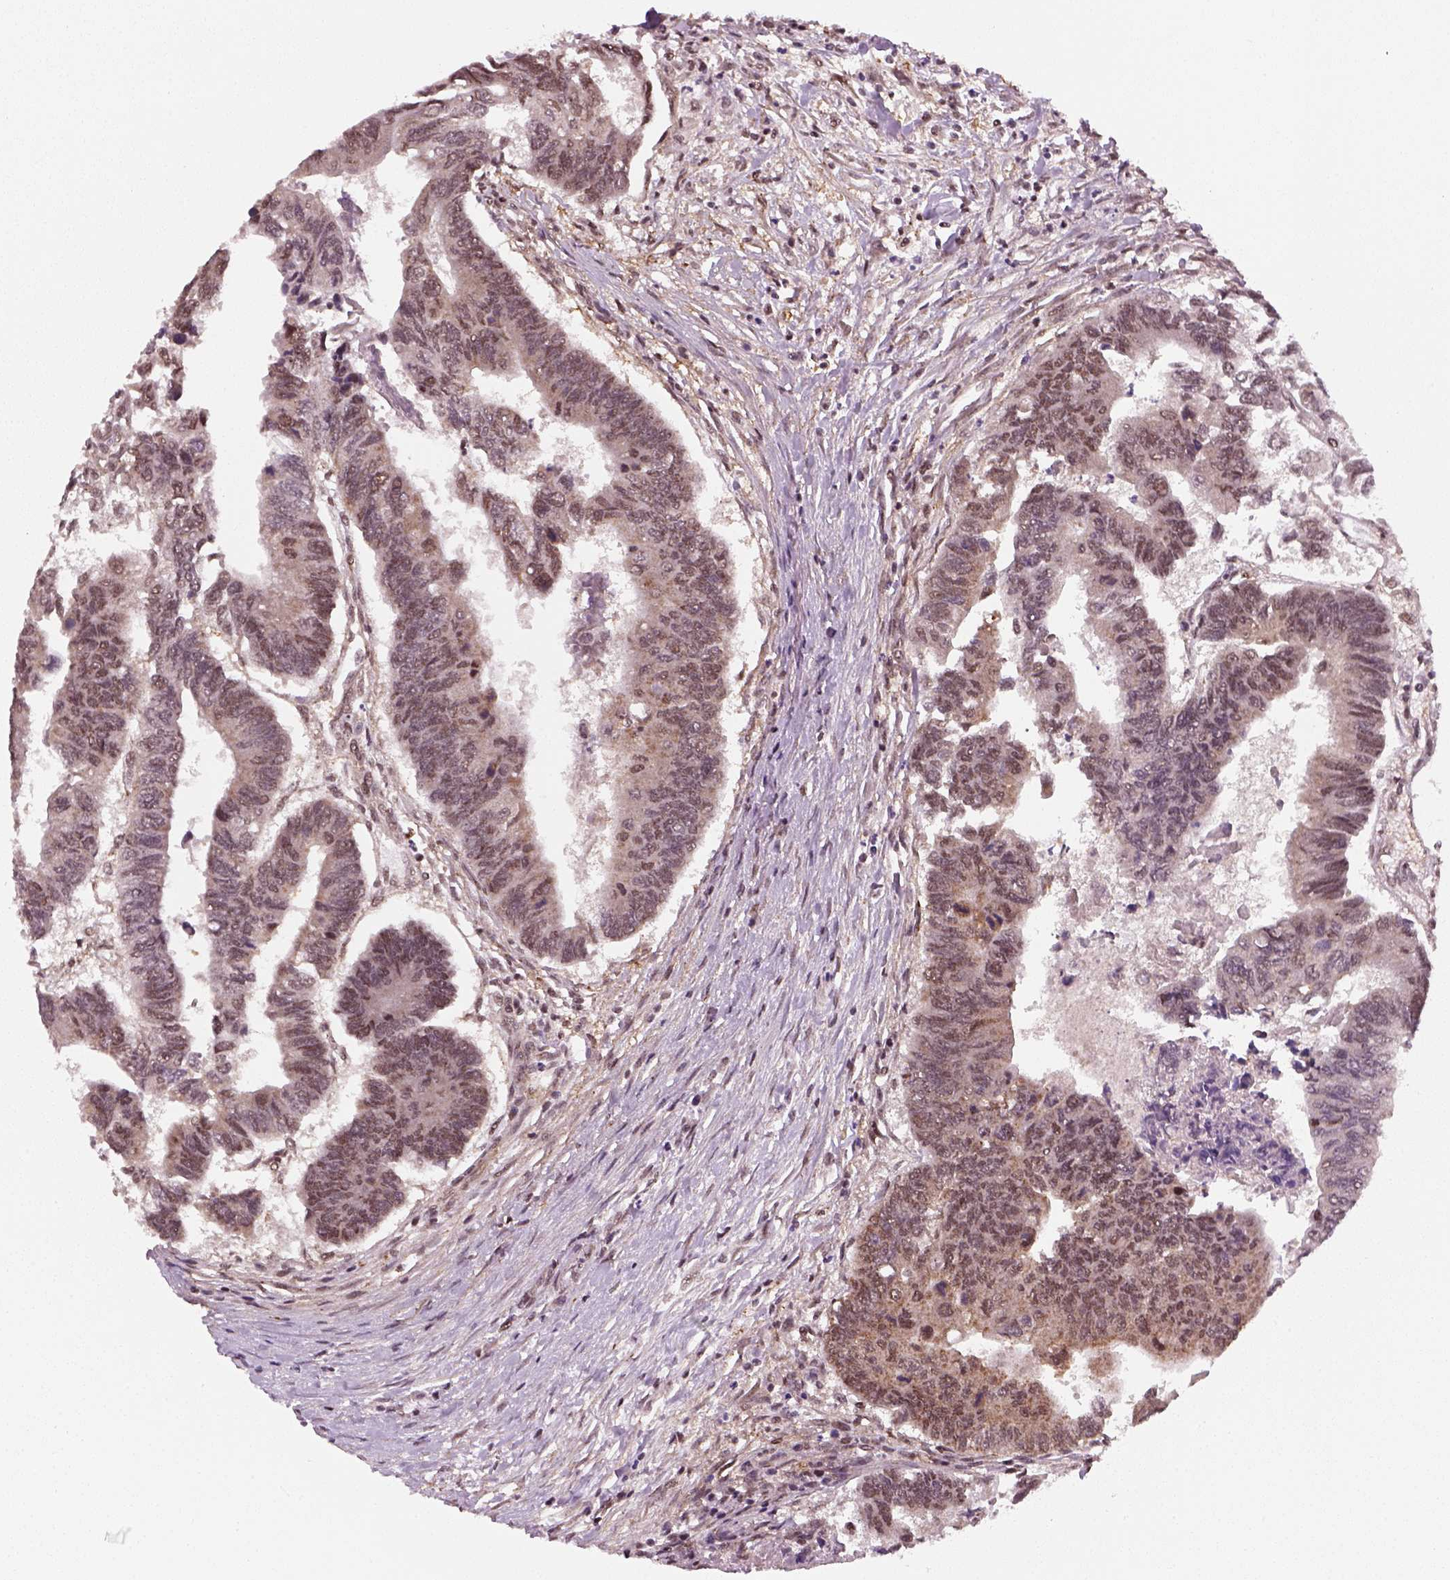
{"staining": {"intensity": "moderate", "quantity": "<25%", "location": "nuclear"}, "tissue": "colorectal cancer", "cell_type": "Tumor cells", "image_type": "cancer", "snomed": [{"axis": "morphology", "description": "Adenocarcinoma, NOS"}, {"axis": "topography", "description": "Colon"}], "caption": "This photomicrograph exhibits immunohistochemistry staining of human adenocarcinoma (colorectal), with low moderate nuclear positivity in approximately <25% of tumor cells.", "gene": "NUDT9", "patient": {"sex": "female", "age": 65}}